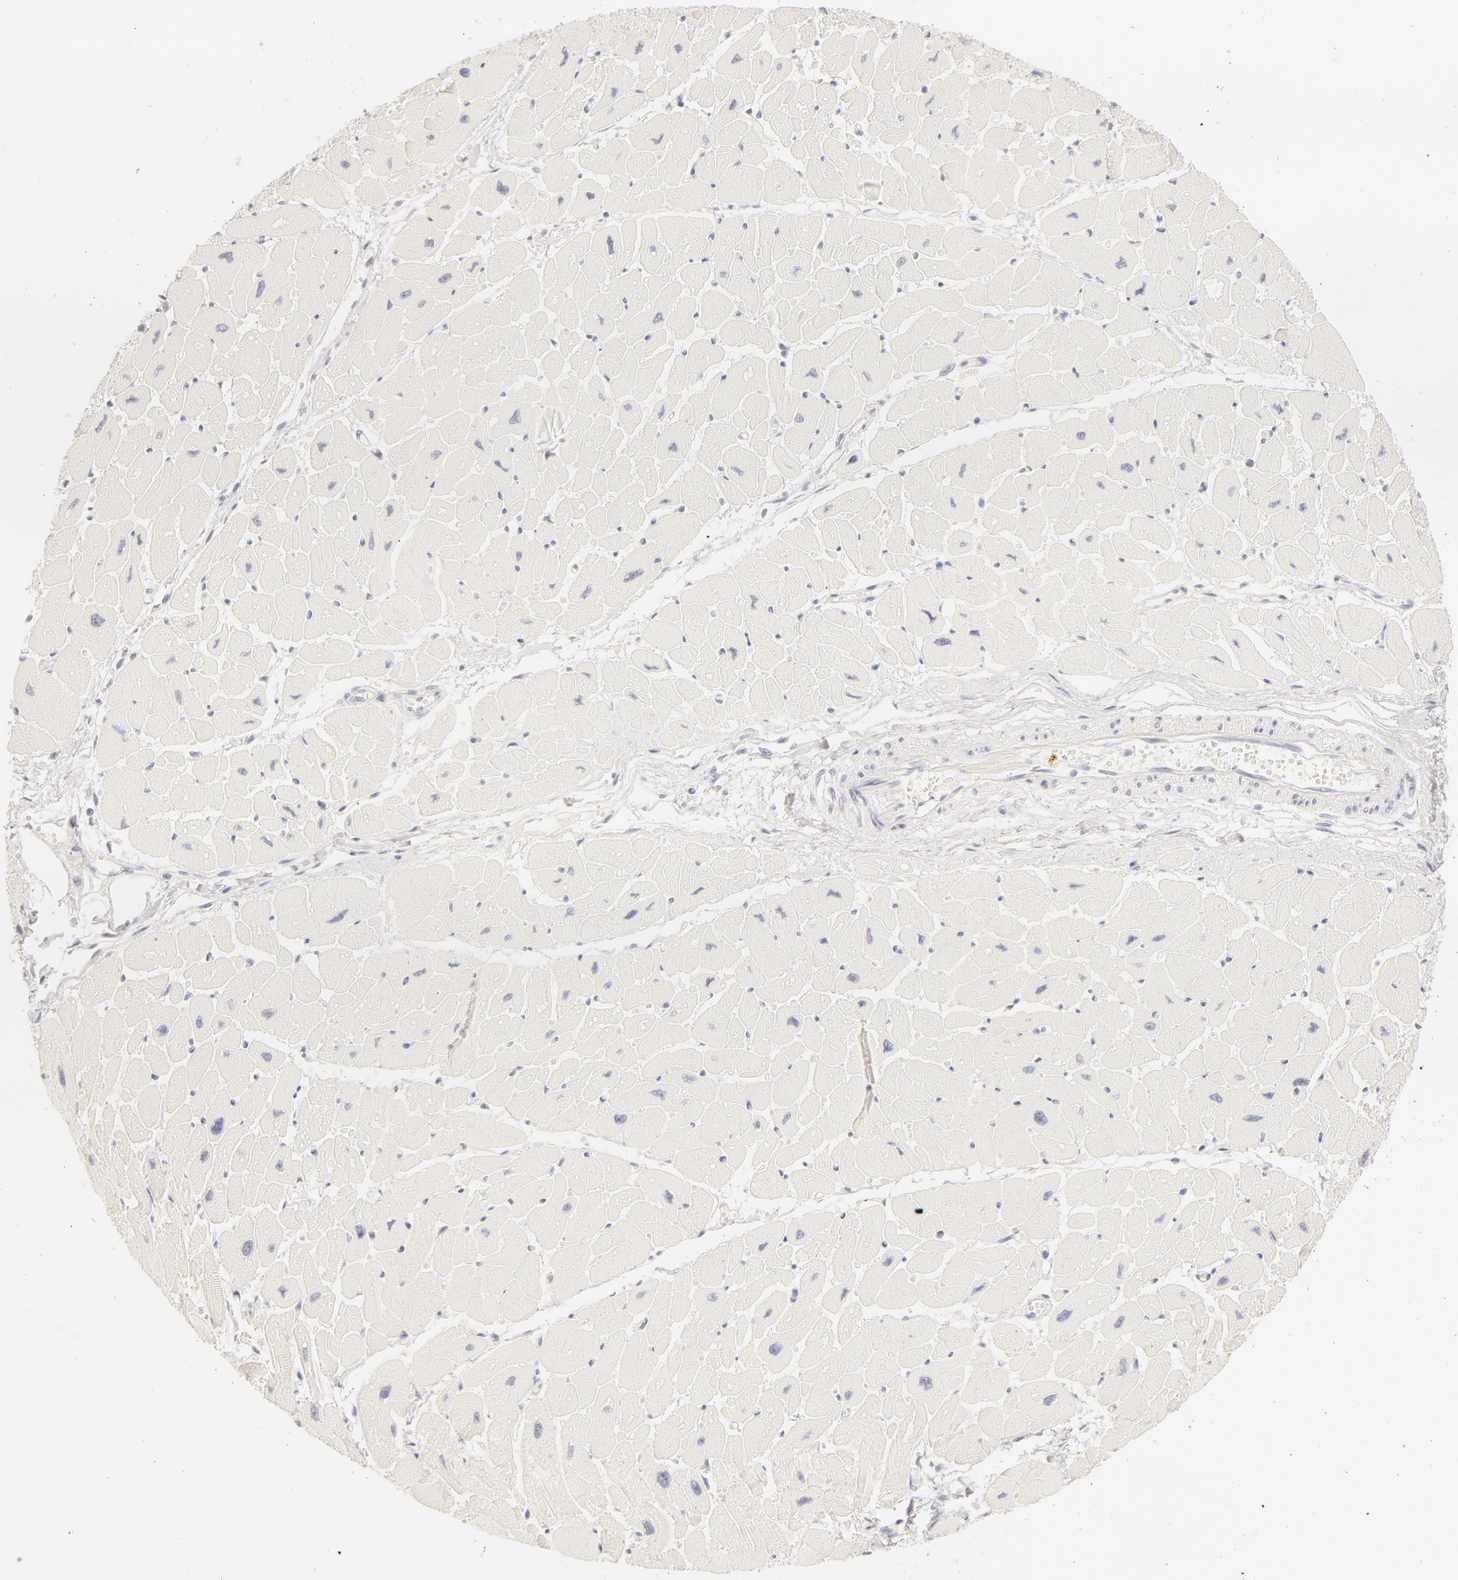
{"staining": {"intensity": "negative", "quantity": "none", "location": "none"}, "tissue": "heart muscle", "cell_type": "Cardiomyocytes", "image_type": "normal", "snomed": [{"axis": "morphology", "description": "Normal tissue, NOS"}, {"axis": "topography", "description": "Heart"}], "caption": "Cardiomyocytes are negative for protein expression in unremarkable human heart muscle. The staining is performed using DAB (3,3'-diaminobenzidine) brown chromogen with nuclei counter-stained in using hematoxylin.", "gene": "LGALS7B", "patient": {"sex": "female", "age": 54}}